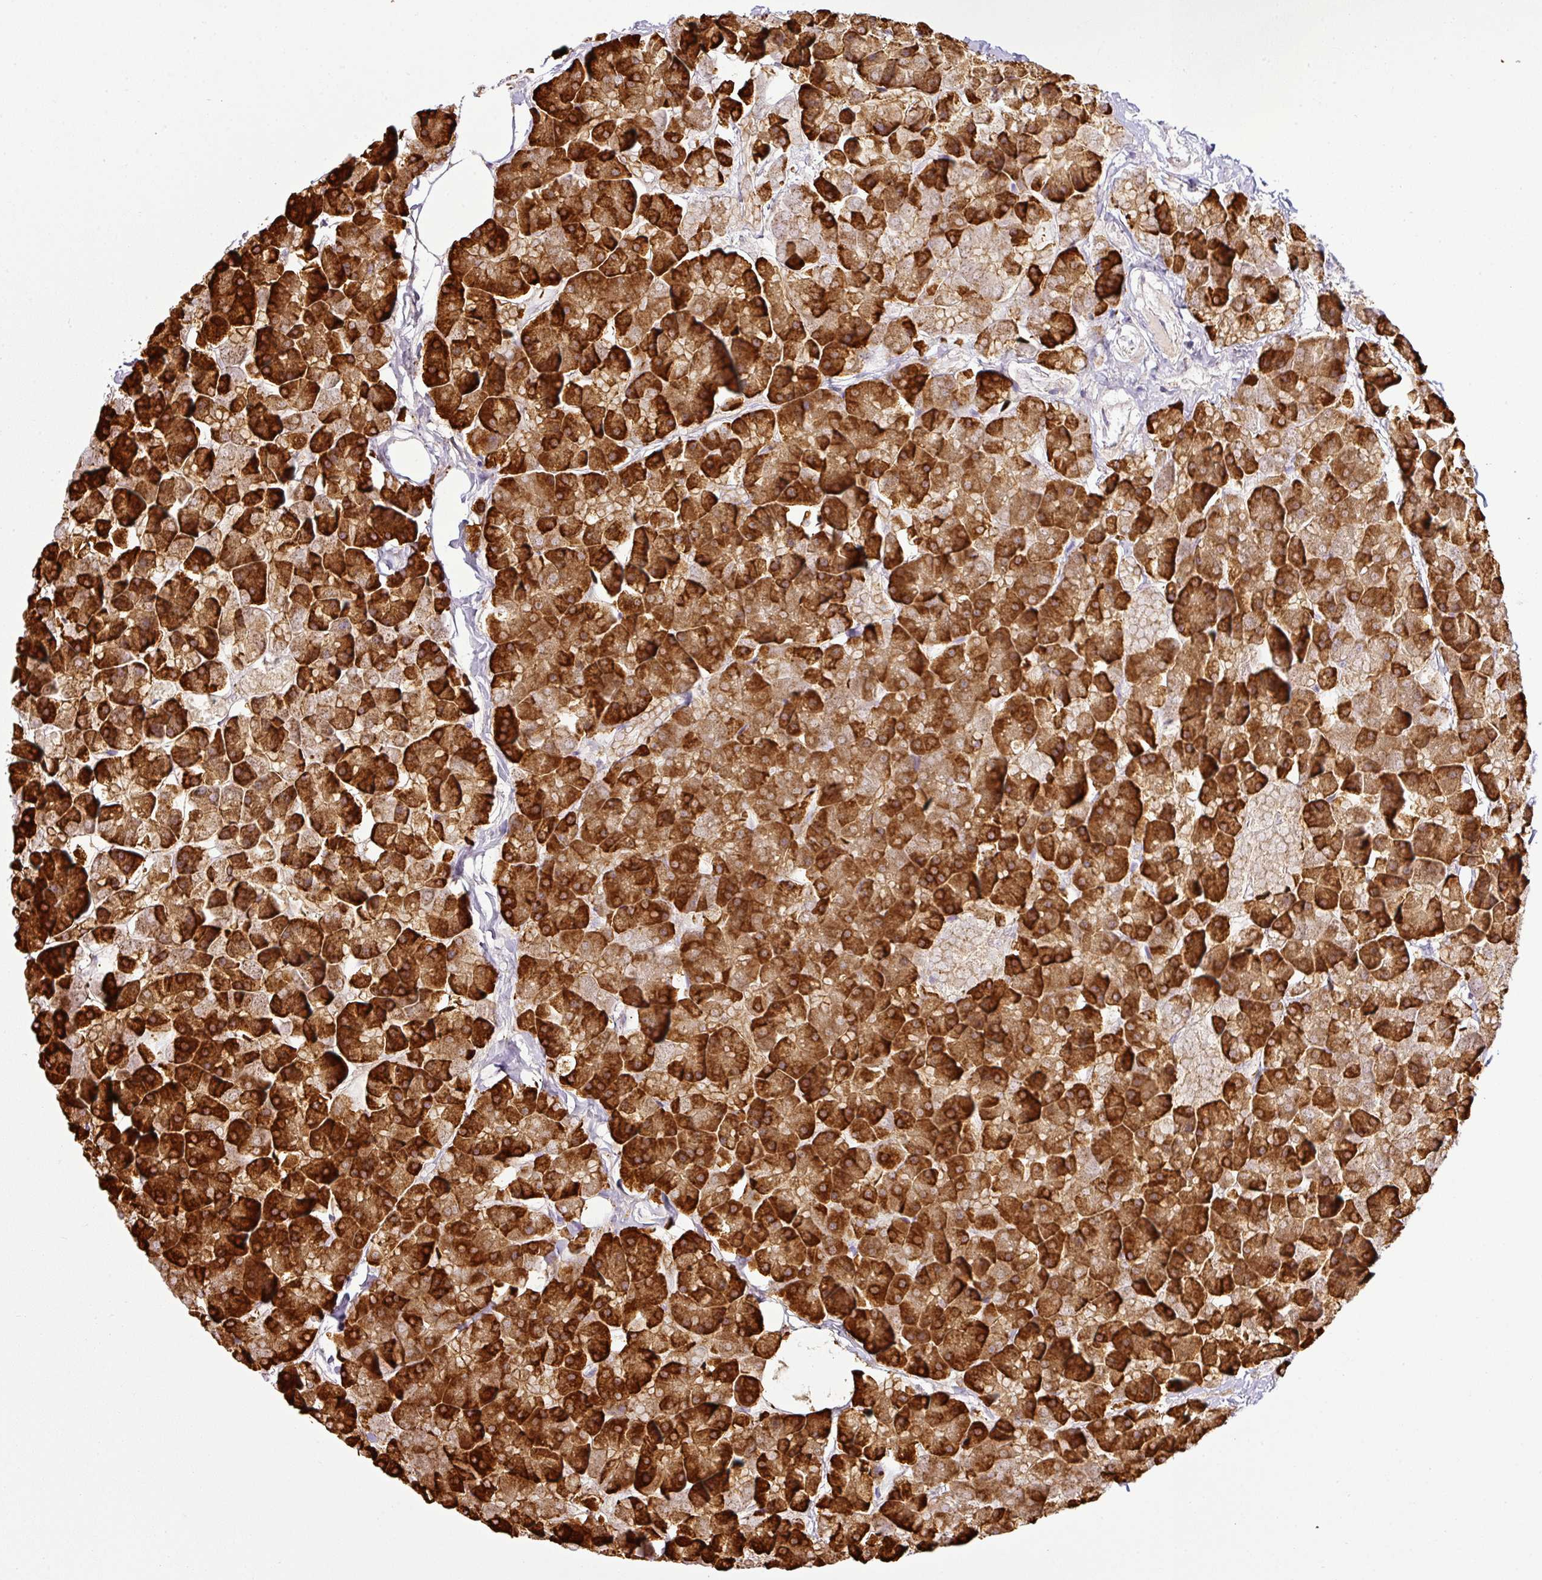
{"staining": {"intensity": "strong", "quantity": ">75%", "location": "cytoplasmic/membranous"}, "tissue": "pancreas", "cell_type": "Exocrine glandular cells", "image_type": "normal", "snomed": [{"axis": "morphology", "description": "Normal tissue, NOS"}, {"axis": "topography", "description": "Pancreas"}], "caption": "IHC of normal pancreas demonstrates high levels of strong cytoplasmic/membranous expression in about >75% of exocrine glandular cells. Using DAB (brown) and hematoxylin (blue) stains, captured at high magnification using brightfield microscopy.", "gene": "ANKRD18A", "patient": {"sex": "male", "age": 35}}